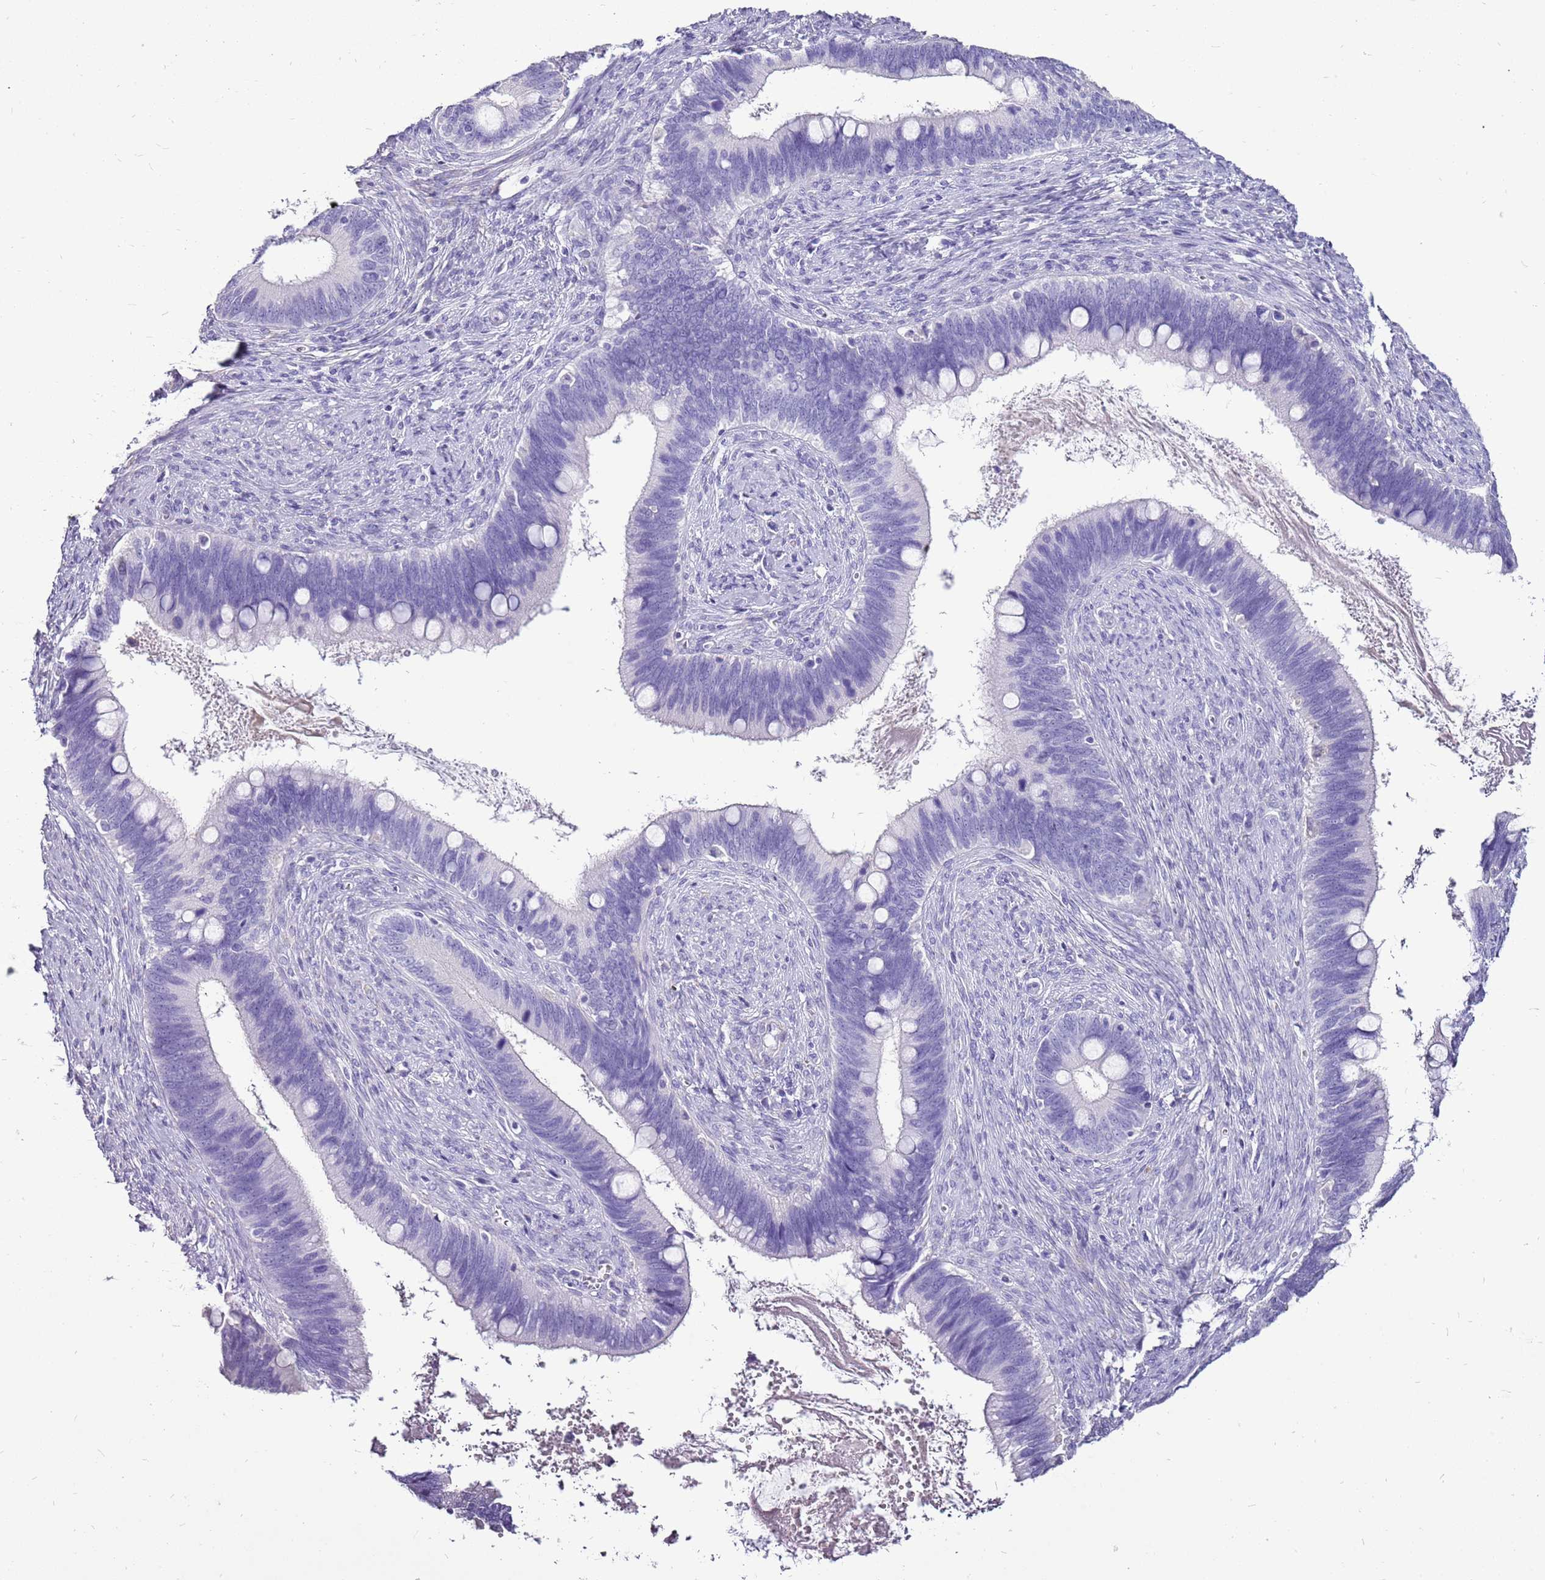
{"staining": {"intensity": "negative", "quantity": "none", "location": "none"}, "tissue": "cervical cancer", "cell_type": "Tumor cells", "image_type": "cancer", "snomed": [{"axis": "morphology", "description": "Adenocarcinoma, NOS"}, {"axis": "topography", "description": "Cervix"}], "caption": "This is a image of immunohistochemistry (IHC) staining of cervical cancer, which shows no staining in tumor cells.", "gene": "ACSS3", "patient": {"sex": "female", "age": 42}}